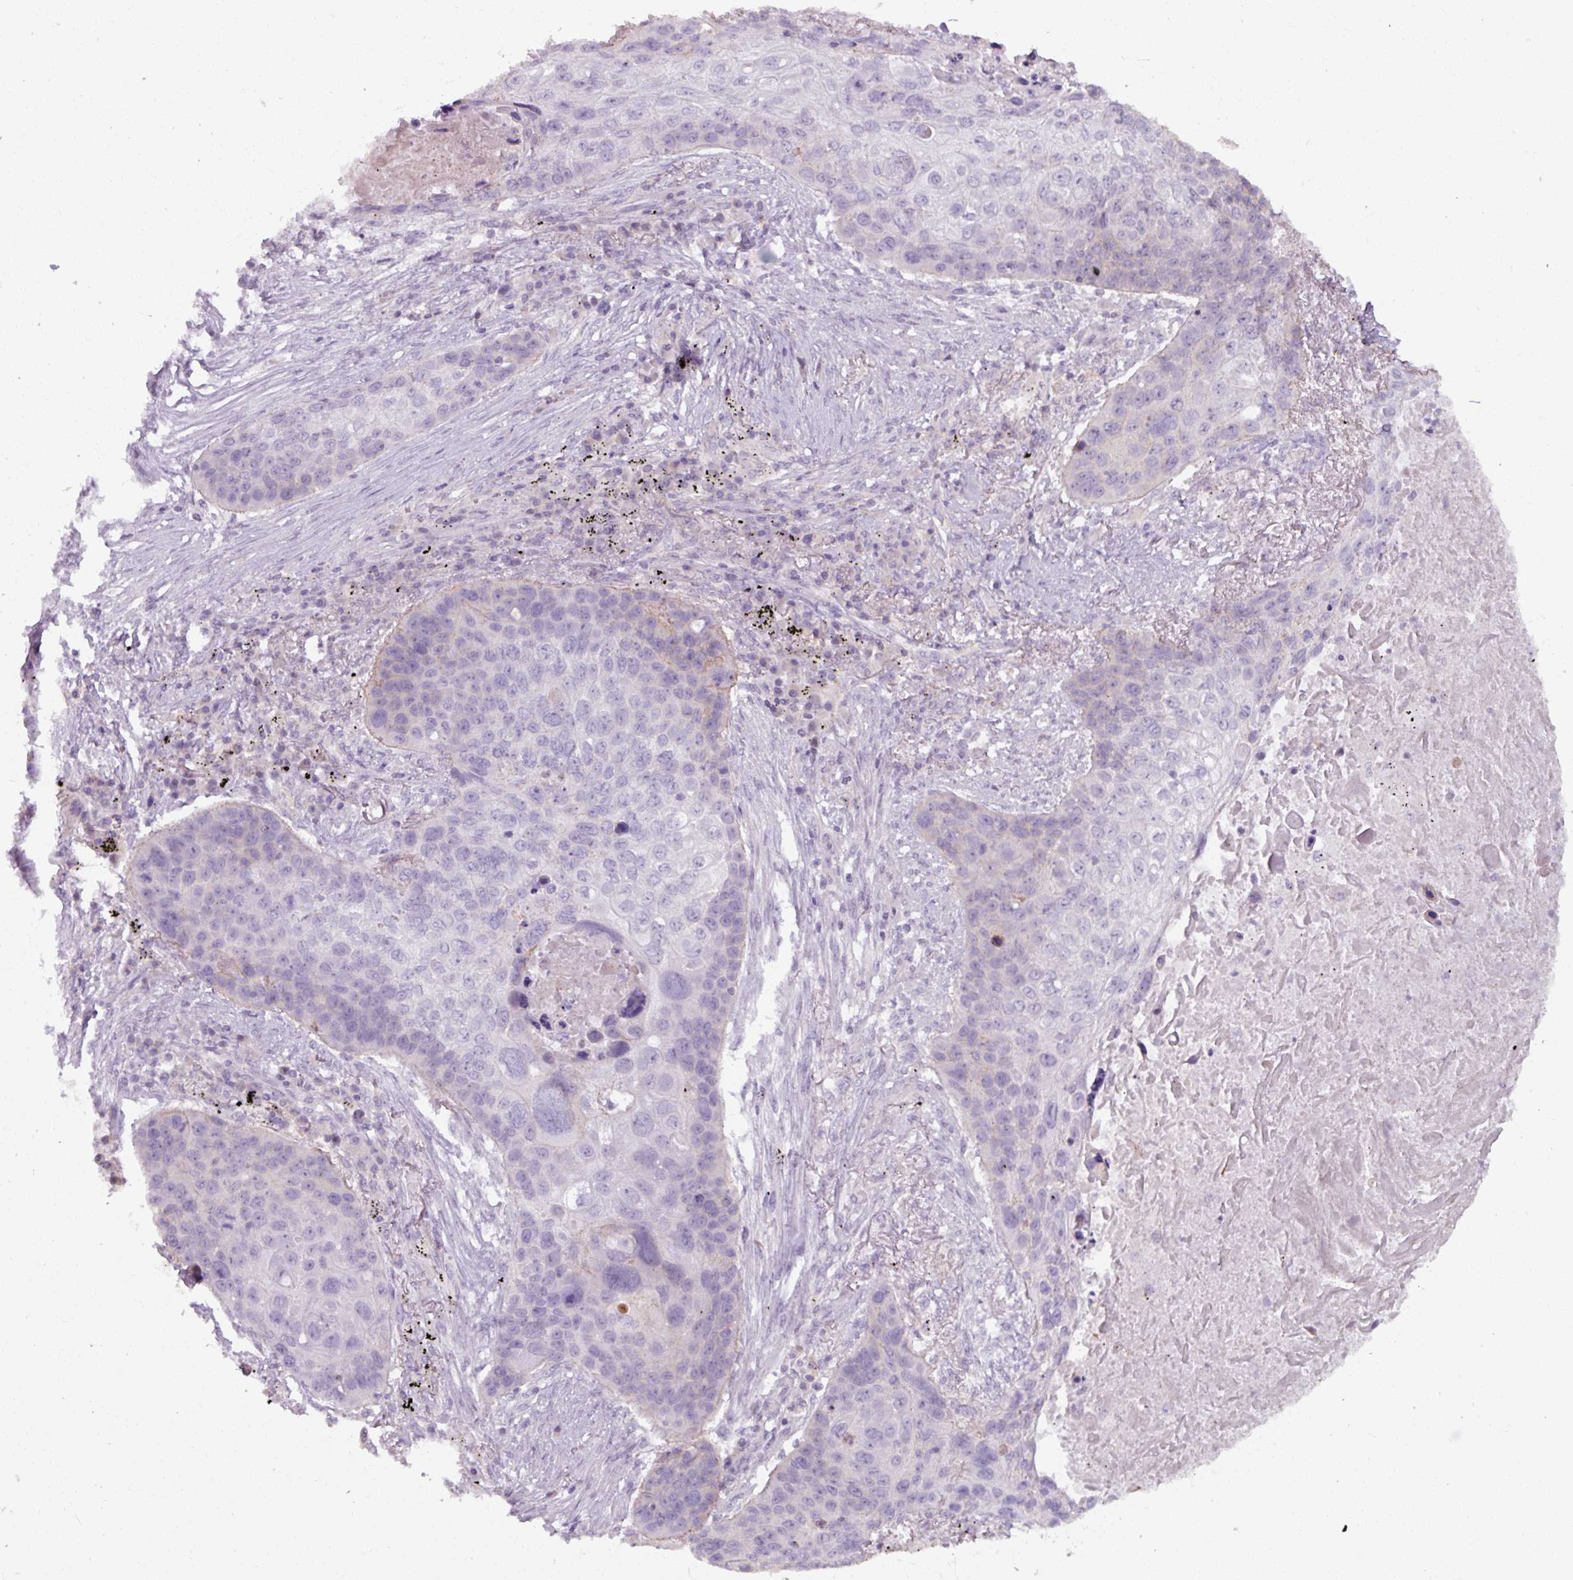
{"staining": {"intensity": "negative", "quantity": "none", "location": "none"}, "tissue": "lung cancer", "cell_type": "Tumor cells", "image_type": "cancer", "snomed": [{"axis": "morphology", "description": "Squamous cell carcinoma, NOS"}, {"axis": "topography", "description": "Lung"}], "caption": "DAB immunohistochemical staining of lung cancer (squamous cell carcinoma) displays no significant positivity in tumor cells. (Stains: DAB immunohistochemistry with hematoxylin counter stain, Microscopy: brightfield microscopy at high magnification).", "gene": "PNMA6A", "patient": {"sex": "female", "age": 63}}